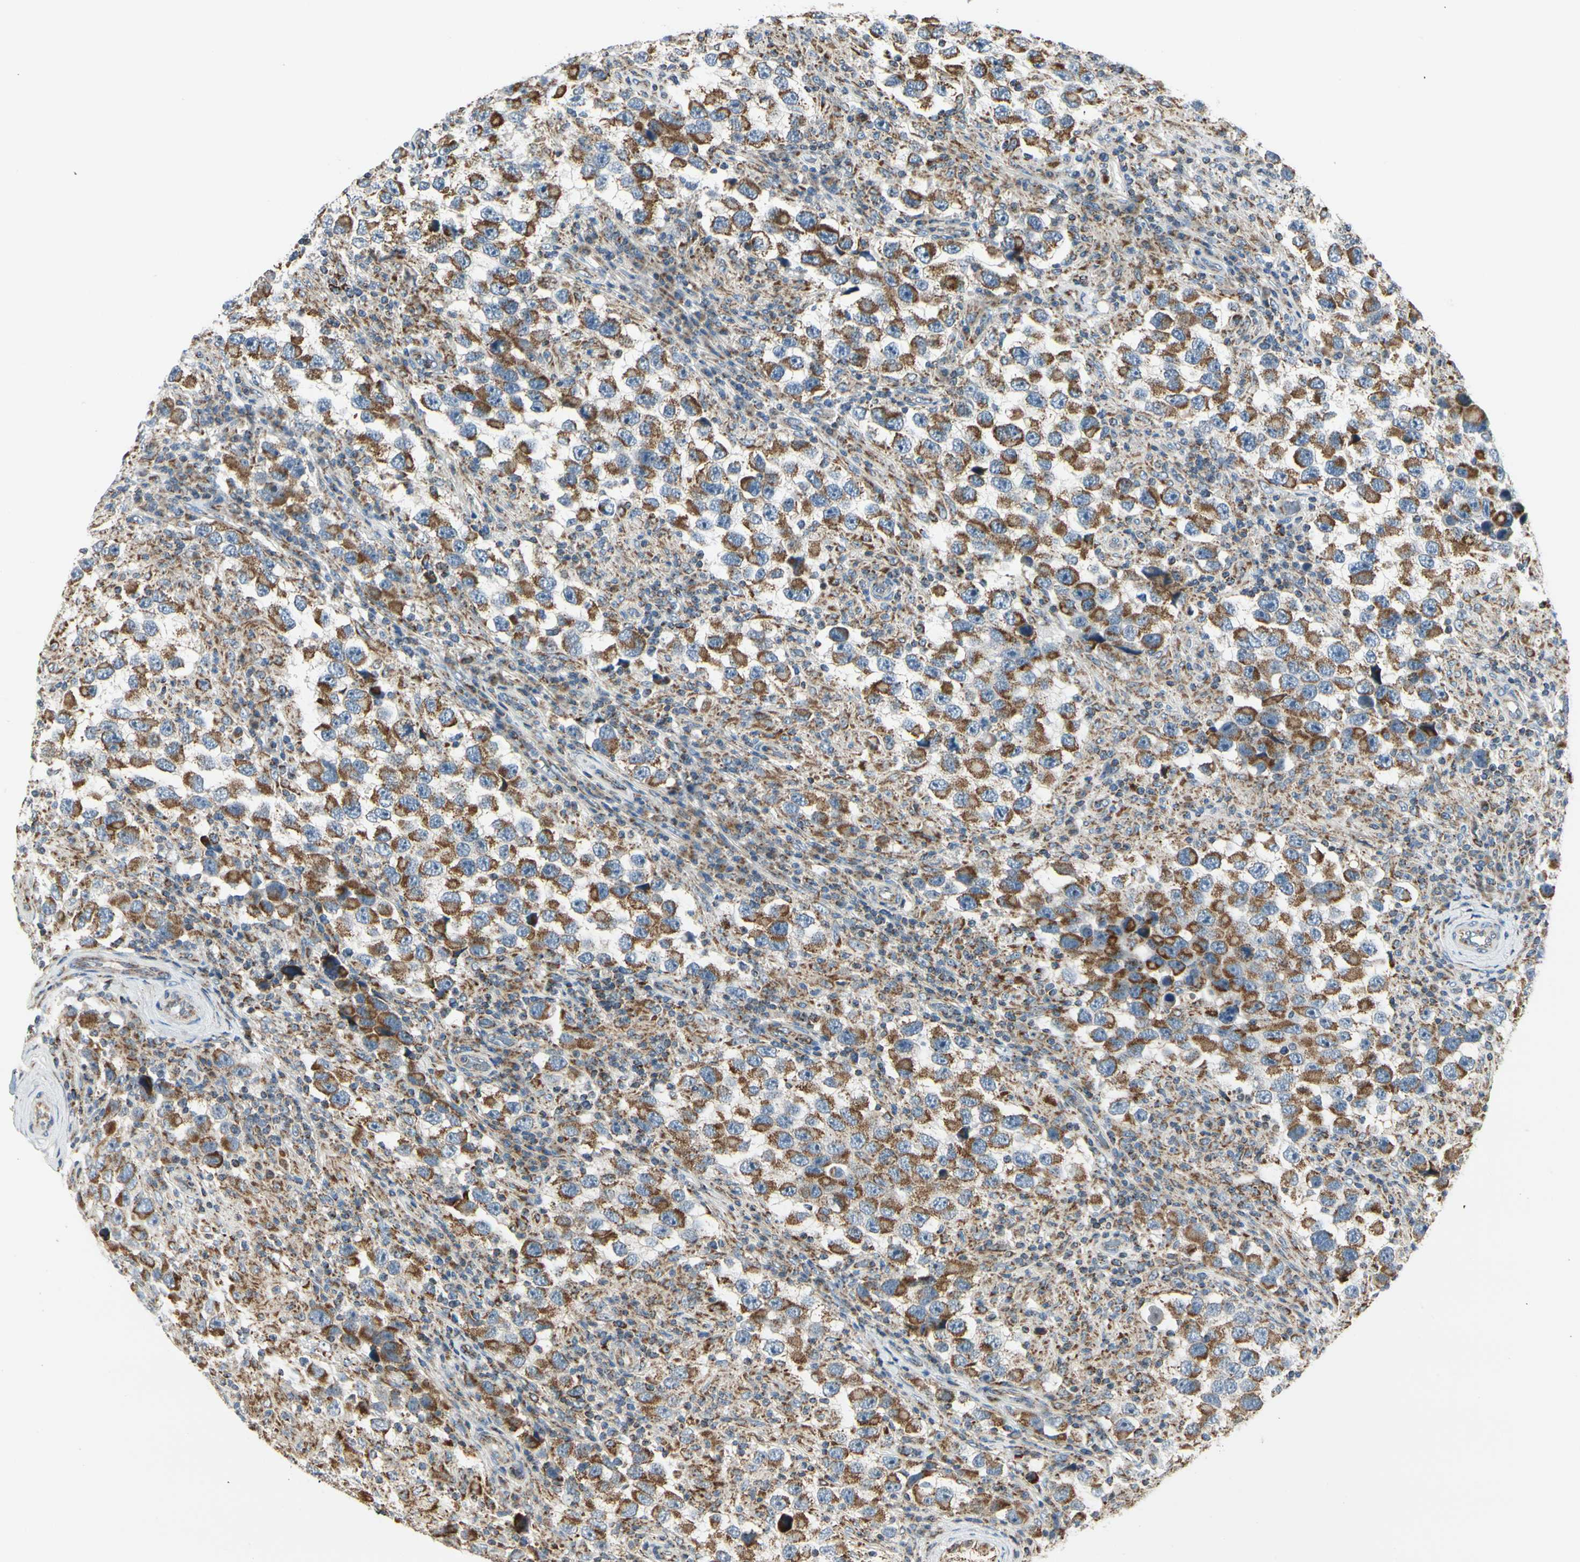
{"staining": {"intensity": "strong", "quantity": ">75%", "location": "cytoplasmic/membranous"}, "tissue": "testis cancer", "cell_type": "Tumor cells", "image_type": "cancer", "snomed": [{"axis": "morphology", "description": "Carcinoma, Embryonal, NOS"}, {"axis": "topography", "description": "Testis"}], "caption": "Protein analysis of testis cancer (embryonal carcinoma) tissue demonstrates strong cytoplasmic/membranous positivity in approximately >75% of tumor cells.", "gene": "ANKS6", "patient": {"sex": "male", "age": 21}}